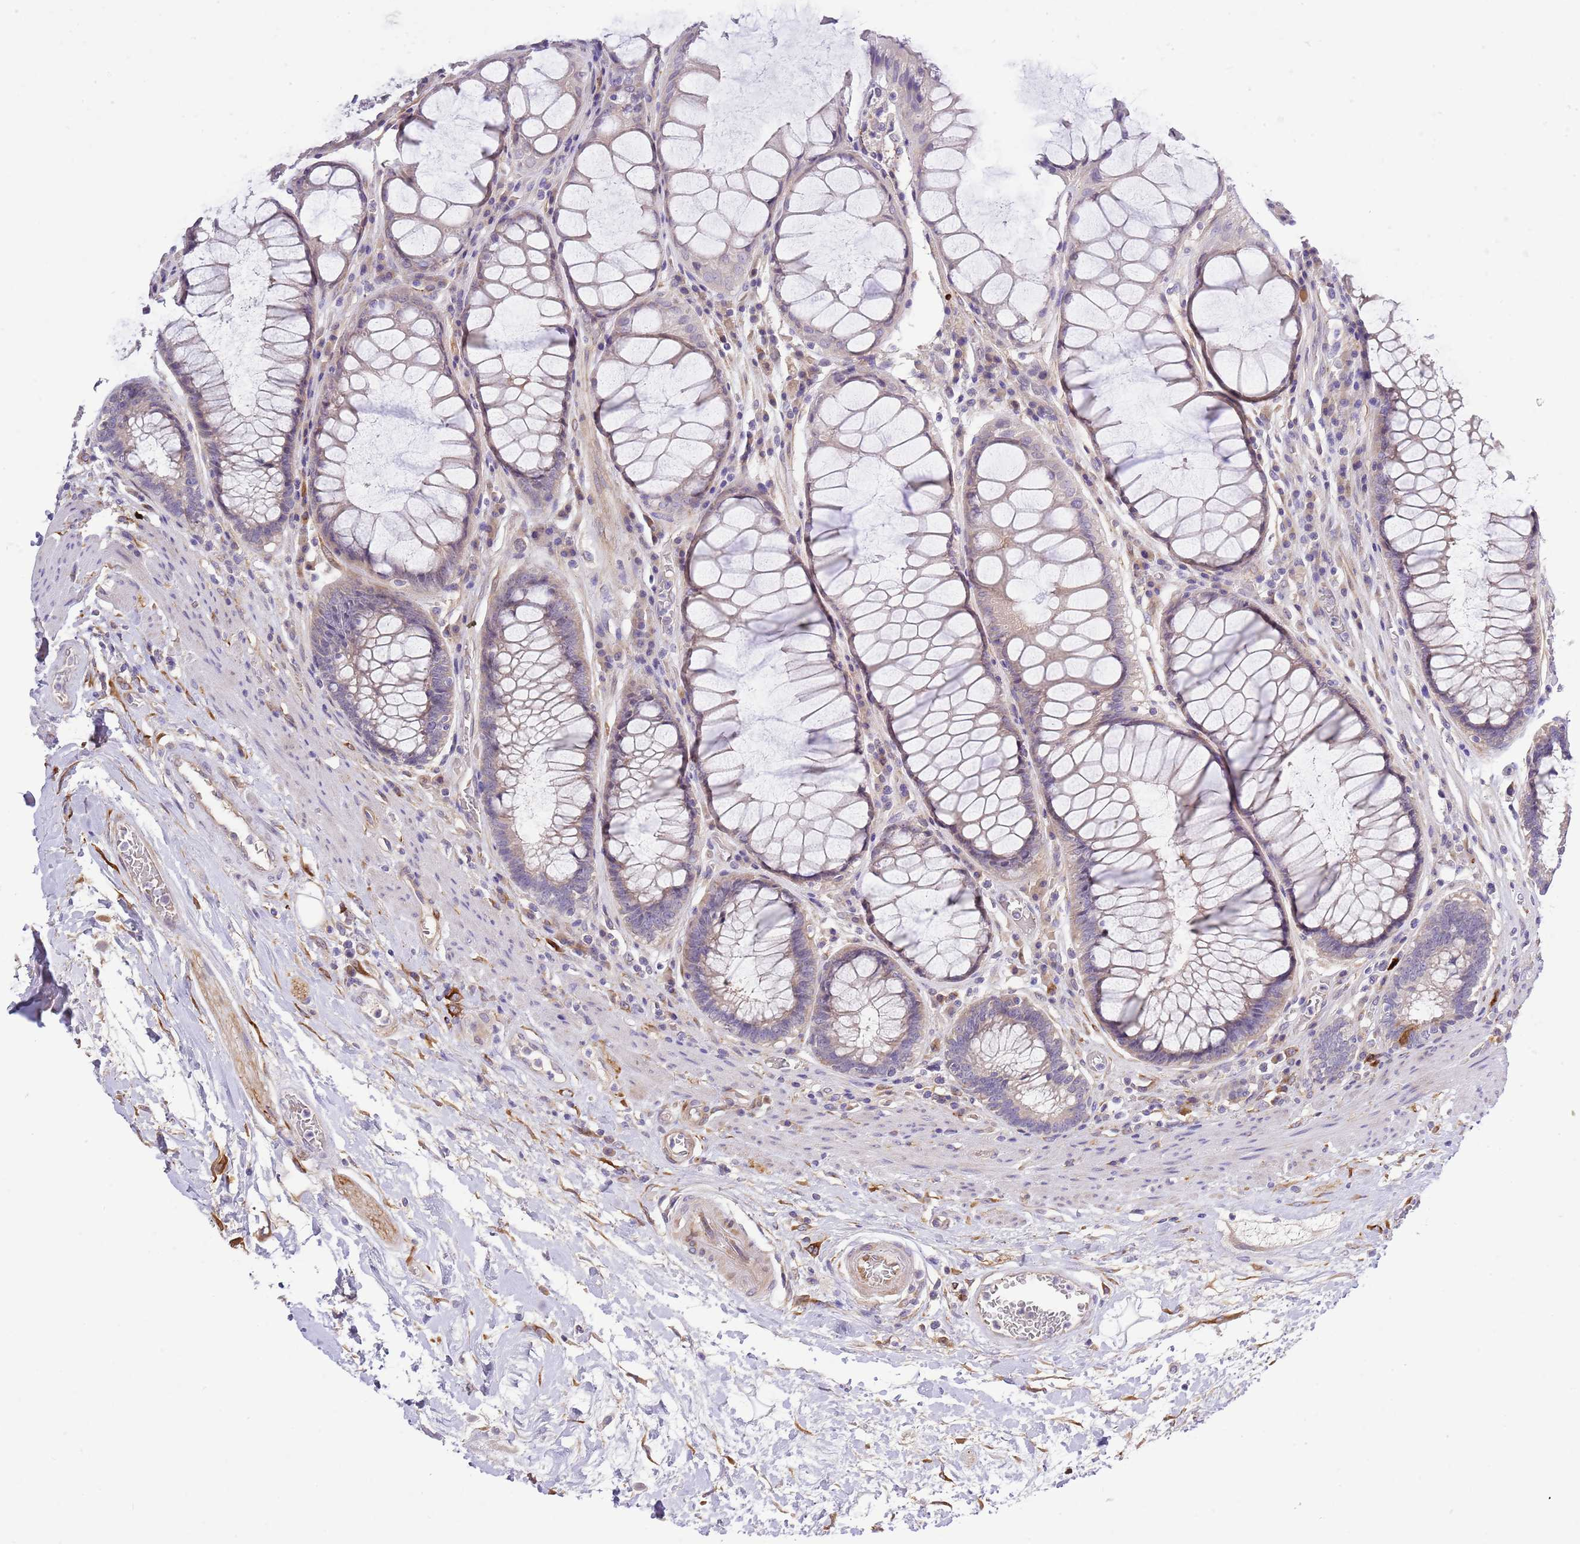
{"staining": {"intensity": "weak", "quantity": "<25%", "location": "cytoplasmic/membranous"}, "tissue": "rectum", "cell_type": "Glandular cells", "image_type": "normal", "snomed": [{"axis": "morphology", "description": "Normal tissue, NOS"}, {"axis": "topography", "description": "Rectum"}], "caption": "Glandular cells show no significant protein positivity in normal rectum. Brightfield microscopy of IHC stained with DAB (brown) and hematoxylin (blue), captured at high magnification.", "gene": "RFK", "patient": {"sex": "male", "age": 64}}